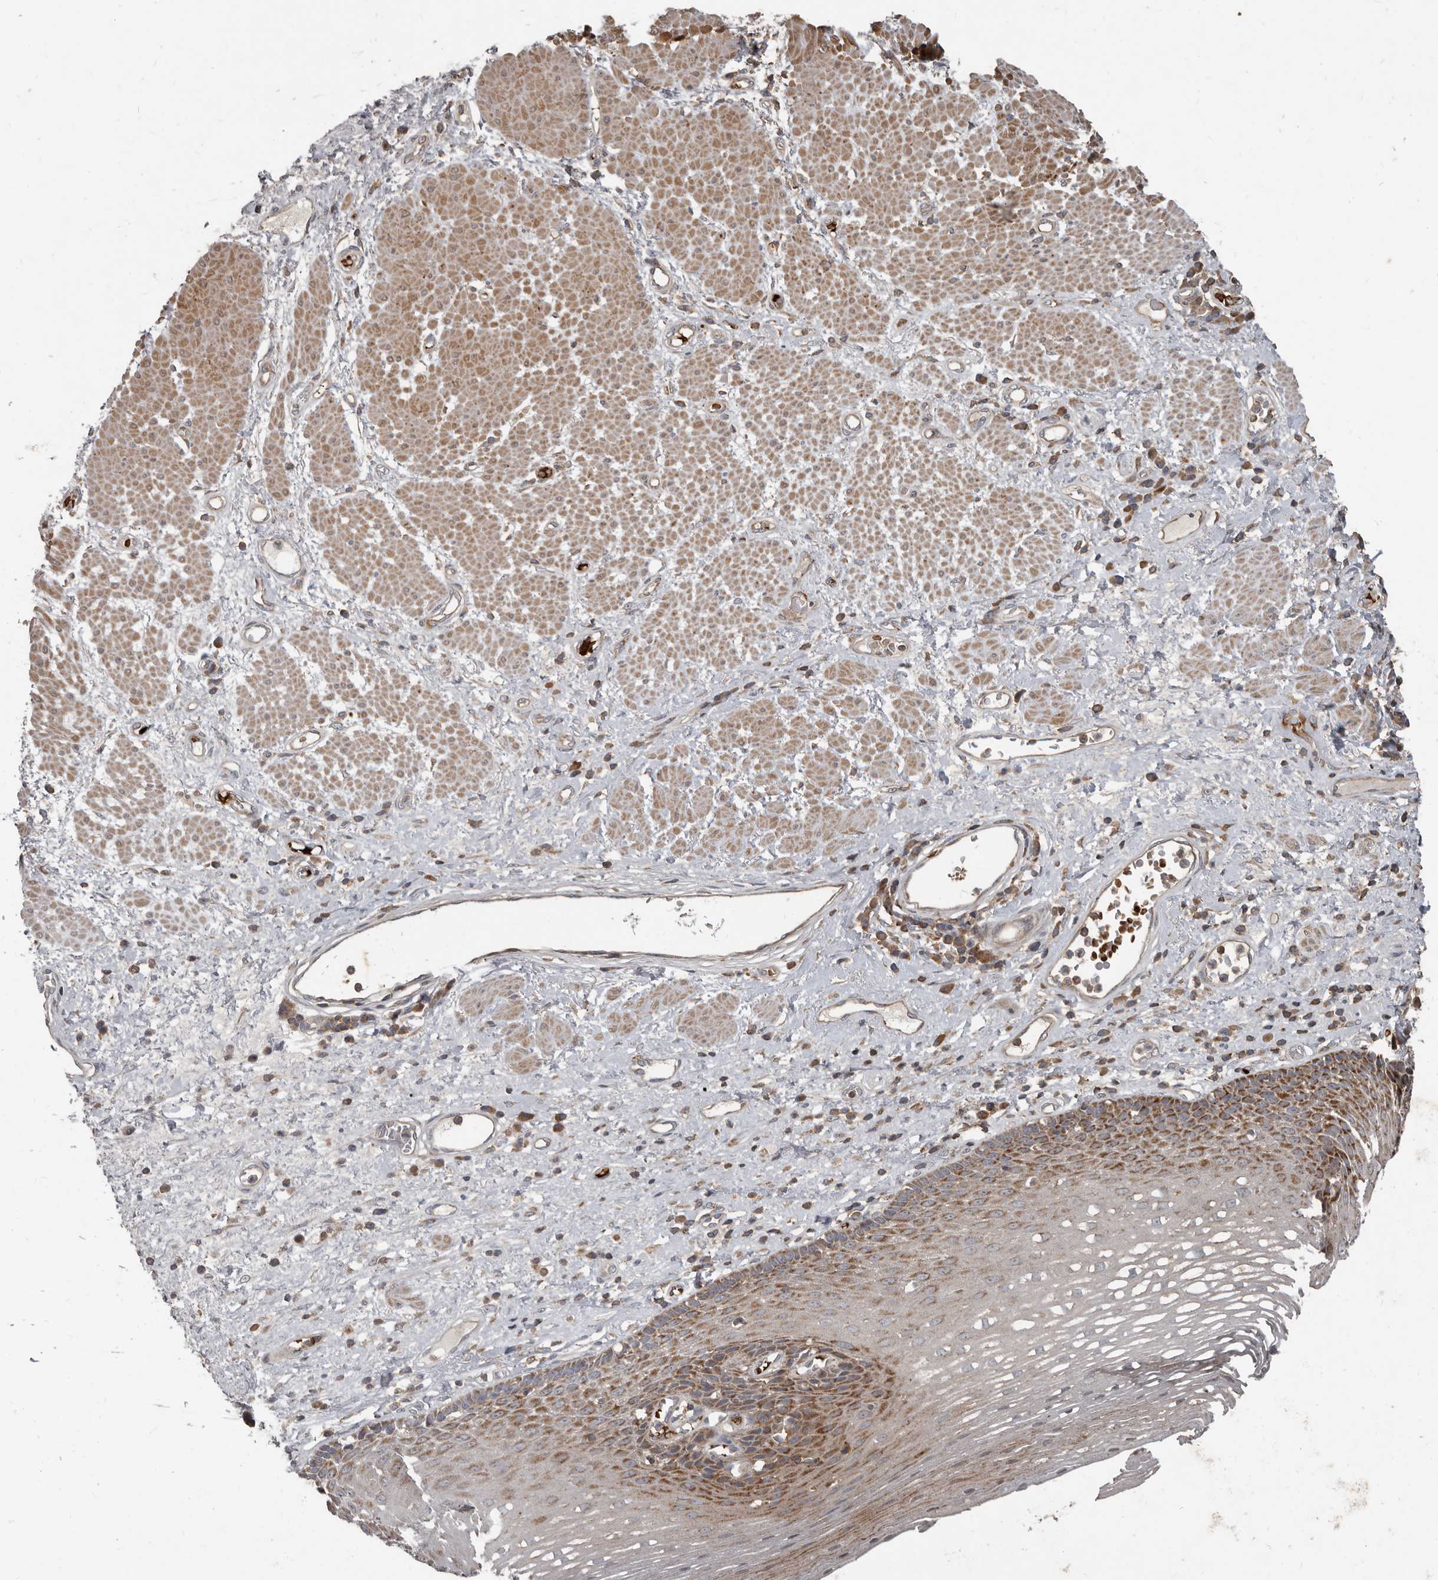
{"staining": {"intensity": "moderate", "quantity": "25%-75%", "location": "cytoplasmic/membranous"}, "tissue": "esophagus", "cell_type": "Squamous epithelial cells", "image_type": "normal", "snomed": [{"axis": "morphology", "description": "Normal tissue, NOS"}, {"axis": "morphology", "description": "Adenocarcinoma, NOS"}, {"axis": "topography", "description": "Esophagus"}], "caption": "IHC histopathology image of unremarkable esophagus: human esophagus stained using IHC reveals medium levels of moderate protein expression localized specifically in the cytoplasmic/membranous of squamous epithelial cells, appearing as a cytoplasmic/membranous brown color.", "gene": "FBXO31", "patient": {"sex": "male", "age": 62}}